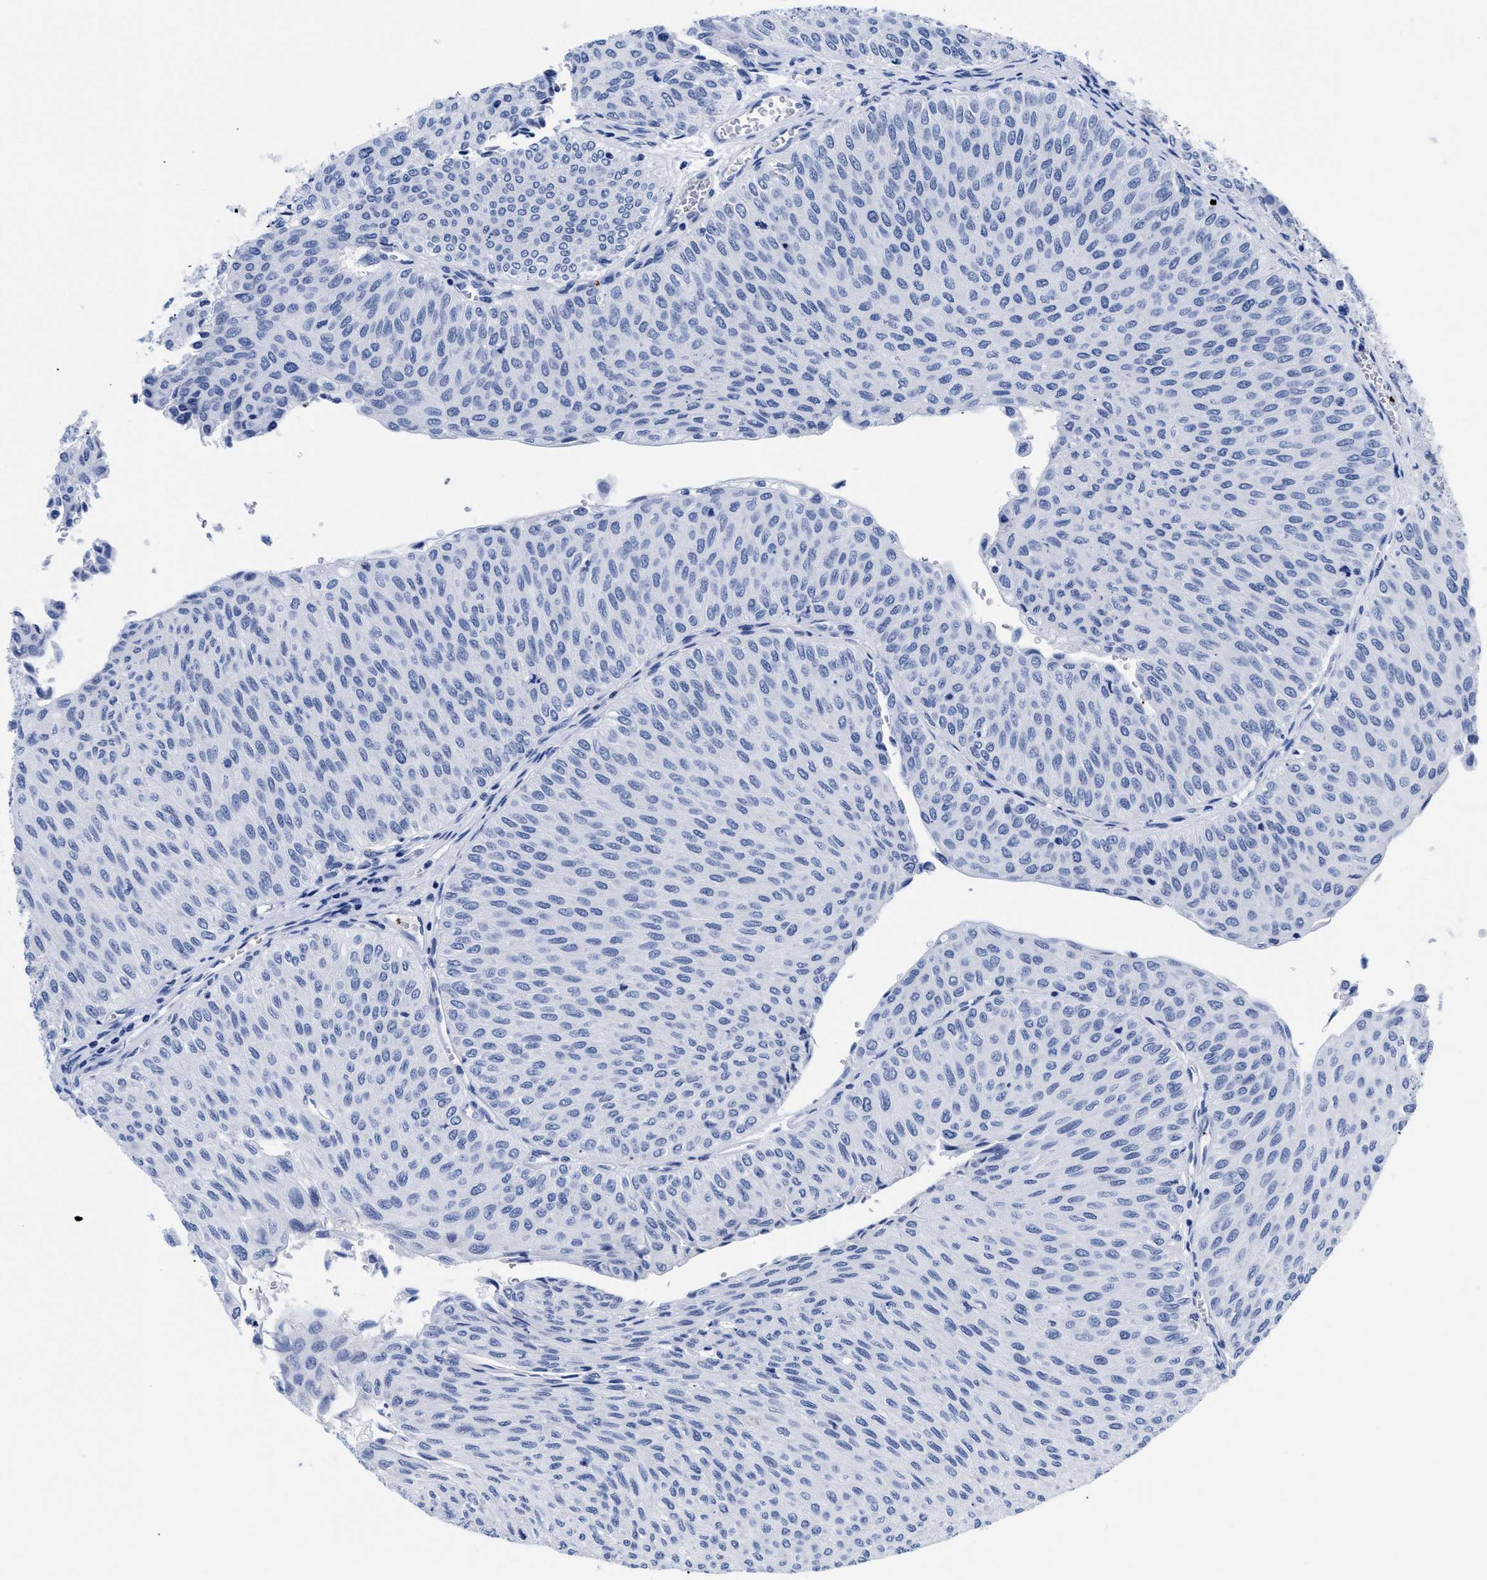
{"staining": {"intensity": "negative", "quantity": "none", "location": "none"}, "tissue": "urothelial cancer", "cell_type": "Tumor cells", "image_type": "cancer", "snomed": [{"axis": "morphology", "description": "Urothelial carcinoma, Low grade"}, {"axis": "topography", "description": "Urinary bladder"}], "caption": "Urothelial cancer was stained to show a protein in brown. There is no significant staining in tumor cells.", "gene": "TREML1", "patient": {"sex": "male", "age": 78}}